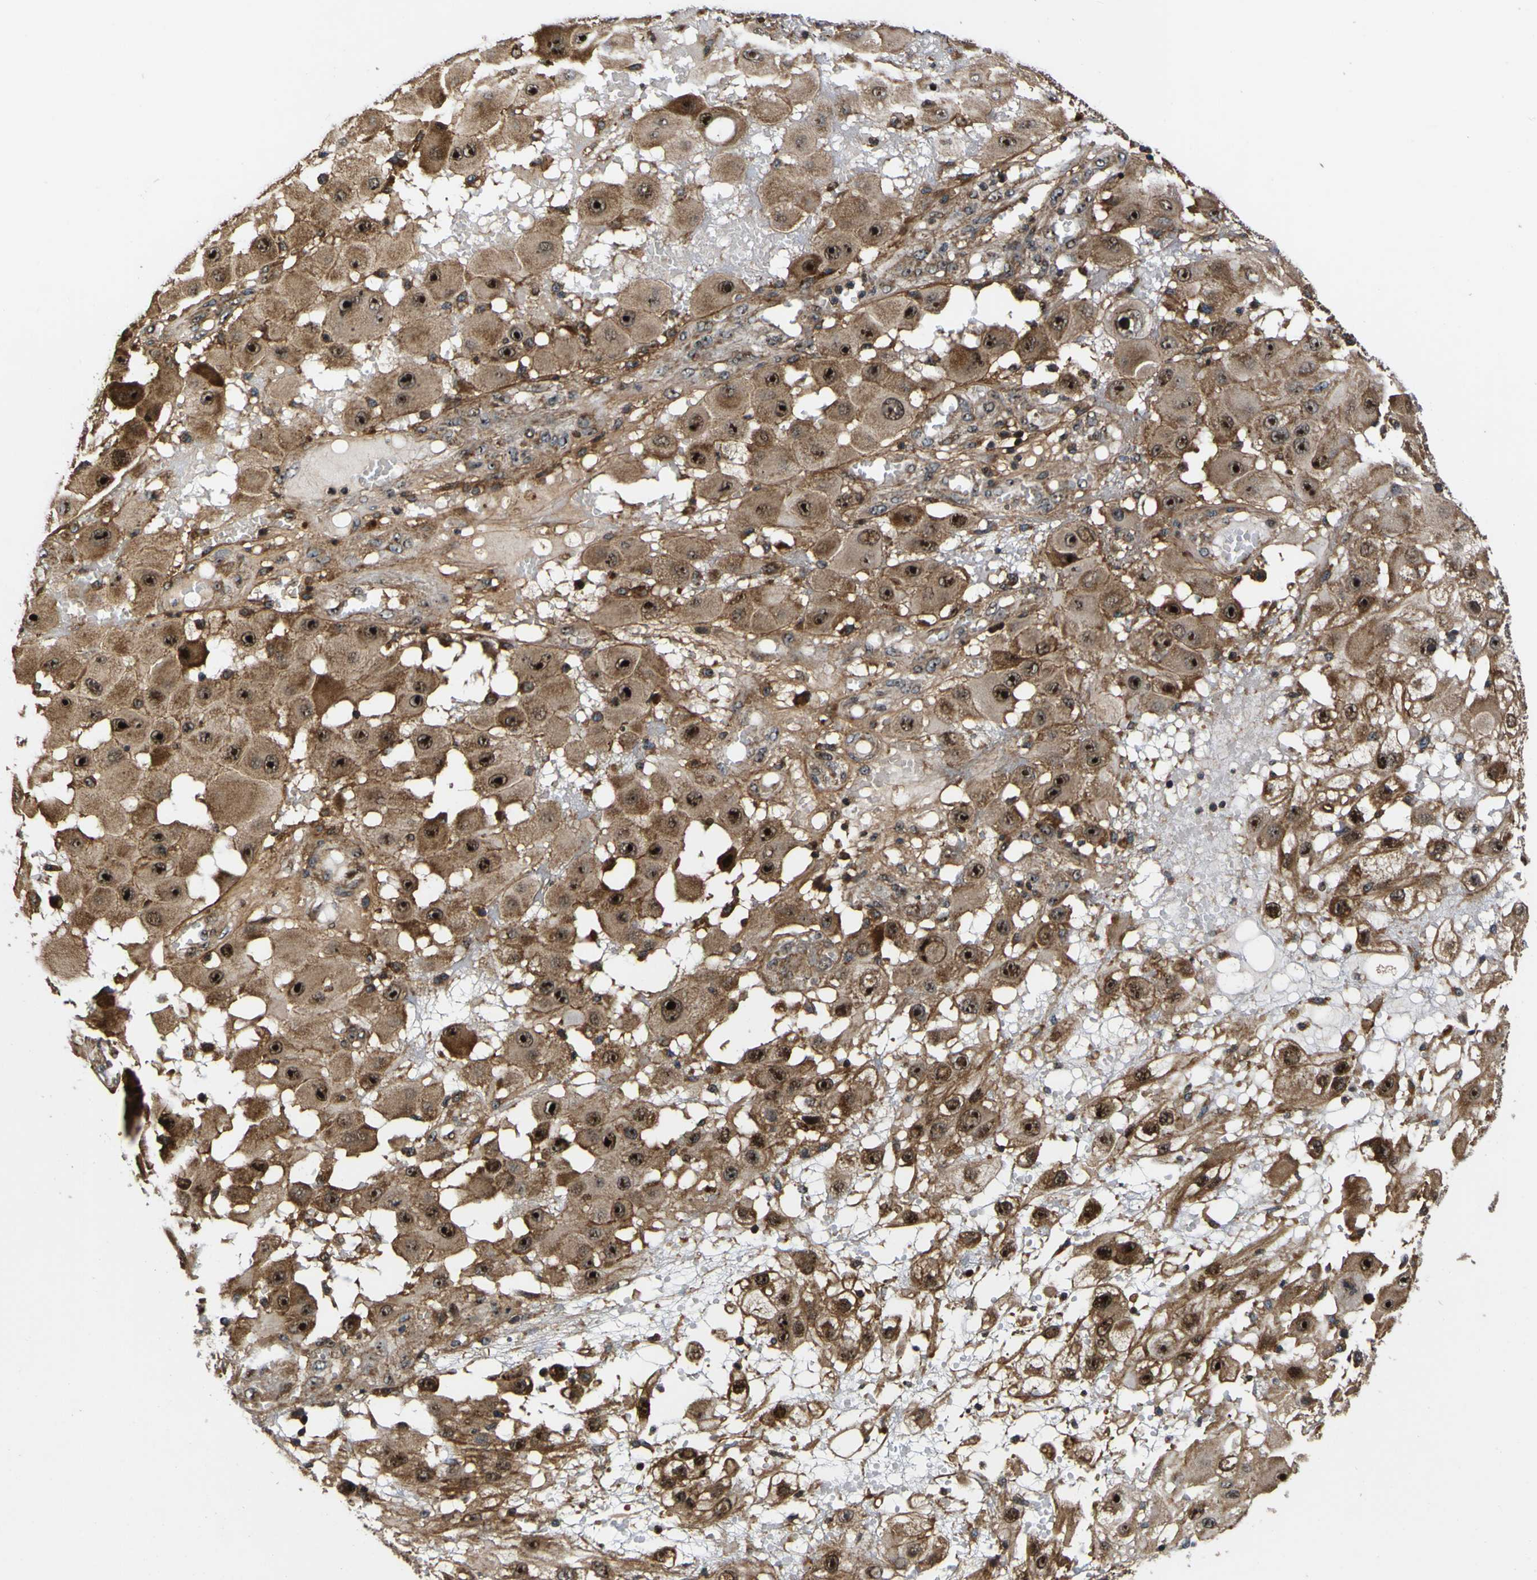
{"staining": {"intensity": "moderate", "quantity": ">75%", "location": "cytoplasmic/membranous,nuclear"}, "tissue": "melanoma", "cell_type": "Tumor cells", "image_type": "cancer", "snomed": [{"axis": "morphology", "description": "Malignant melanoma, NOS"}, {"axis": "topography", "description": "Skin"}], "caption": "Immunohistochemistry image of neoplastic tissue: human melanoma stained using immunohistochemistry exhibits medium levels of moderate protein expression localized specifically in the cytoplasmic/membranous and nuclear of tumor cells, appearing as a cytoplasmic/membranous and nuclear brown color.", "gene": "LRP4", "patient": {"sex": "female", "age": 81}}